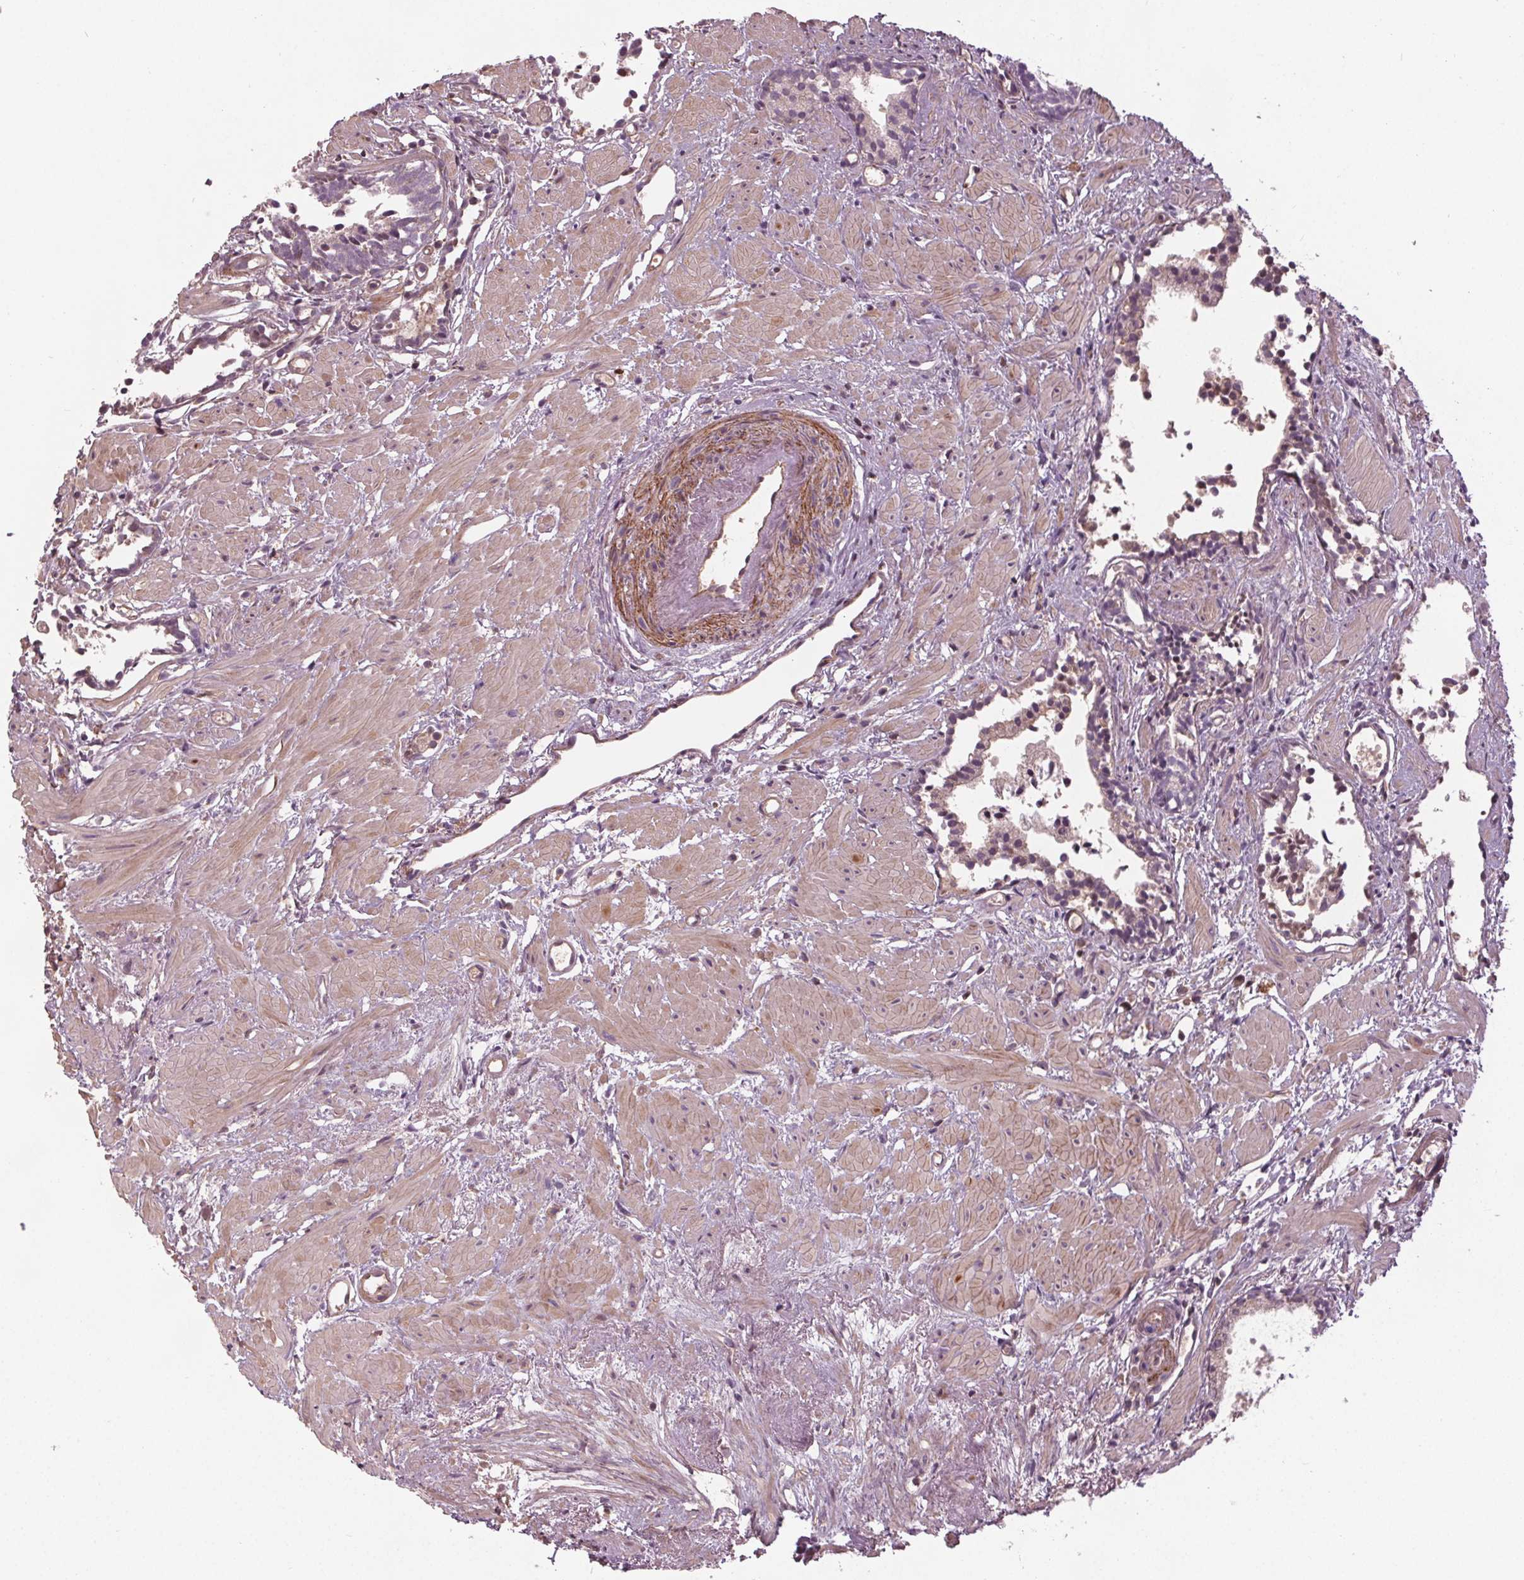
{"staining": {"intensity": "negative", "quantity": "none", "location": "none"}, "tissue": "prostate cancer", "cell_type": "Tumor cells", "image_type": "cancer", "snomed": [{"axis": "morphology", "description": "Adenocarcinoma, High grade"}, {"axis": "topography", "description": "Prostate"}], "caption": "DAB immunohistochemical staining of human prostate adenocarcinoma (high-grade) displays no significant staining in tumor cells.", "gene": "PDGFD", "patient": {"sex": "male", "age": 83}}